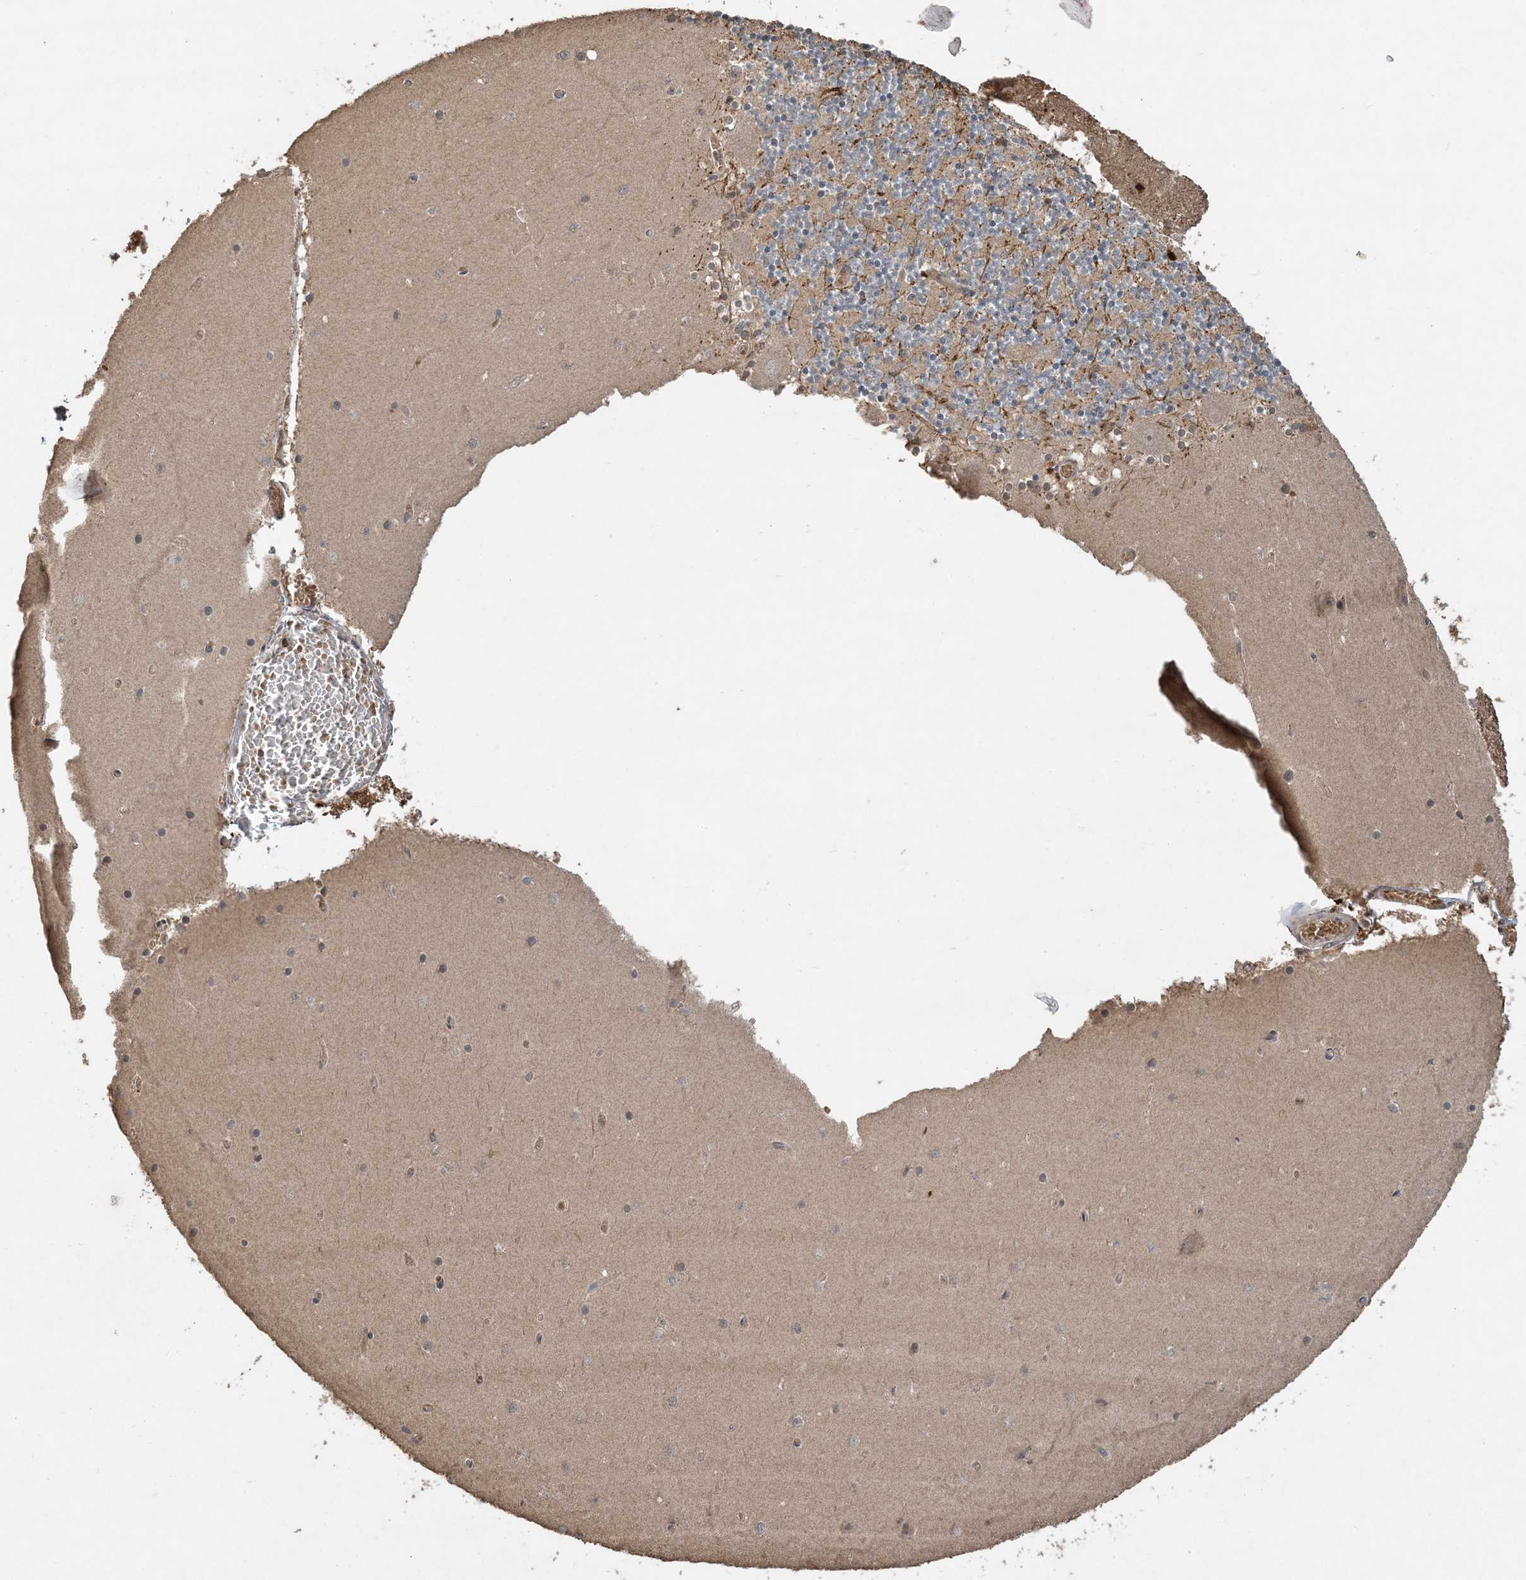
{"staining": {"intensity": "weak", "quantity": "25%-75%", "location": "cytoplasmic/membranous"}, "tissue": "cerebellum", "cell_type": "Cells in granular layer", "image_type": "normal", "snomed": [{"axis": "morphology", "description": "Normal tissue, NOS"}, {"axis": "topography", "description": "Cerebellum"}], "caption": "The immunohistochemical stain labels weak cytoplasmic/membranous positivity in cells in granular layer of unremarkable cerebellum. (DAB (3,3'-diaminobenzidine) IHC, brown staining for protein, blue staining for nuclei).", "gene": "EFCAB8", "patient": {"sex": "female", "age": 28}}